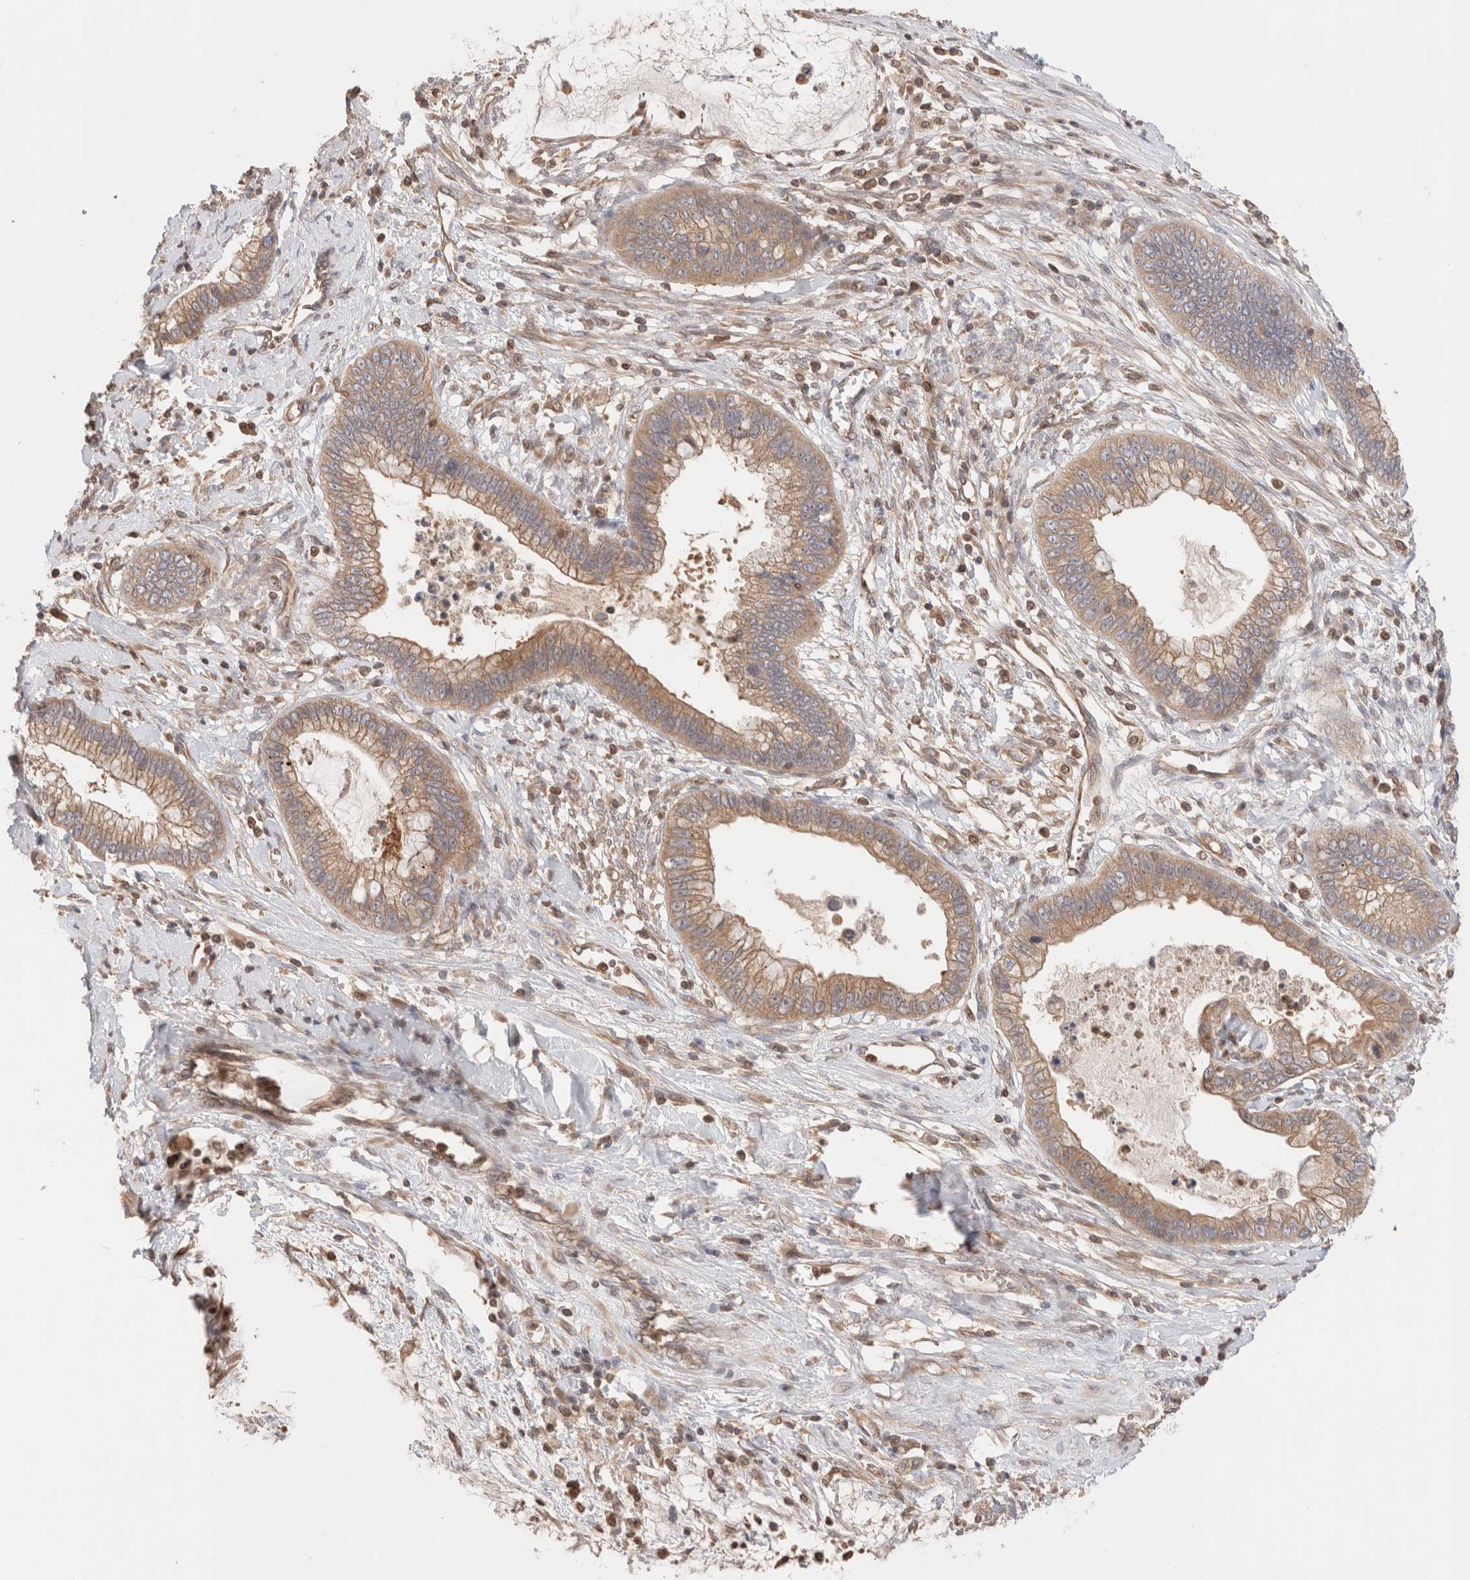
{"staining": {"intensity": "moderate", "quantity": ">75%", "location": "cytoplasmic/membranous"}, "tissue": "cervical cancer", "cell_type": "Tumor cells", "image_type": "cancer", "snomed": [{"axis": "morphology", "description": "Adenocarcinoma, NOS"}, {"axis": "topography", "description": "Cervix"}], "caption": "Protein positivity by immunohistochemistry demonstrates moderate cytoplasmic/membranous expression in about >75% of tumor cells in adenocarcinoma (cervical). Nuclei are stained in blue.", "gene": "SIKE1", "patient": {"sex": "female", "age": 44}}